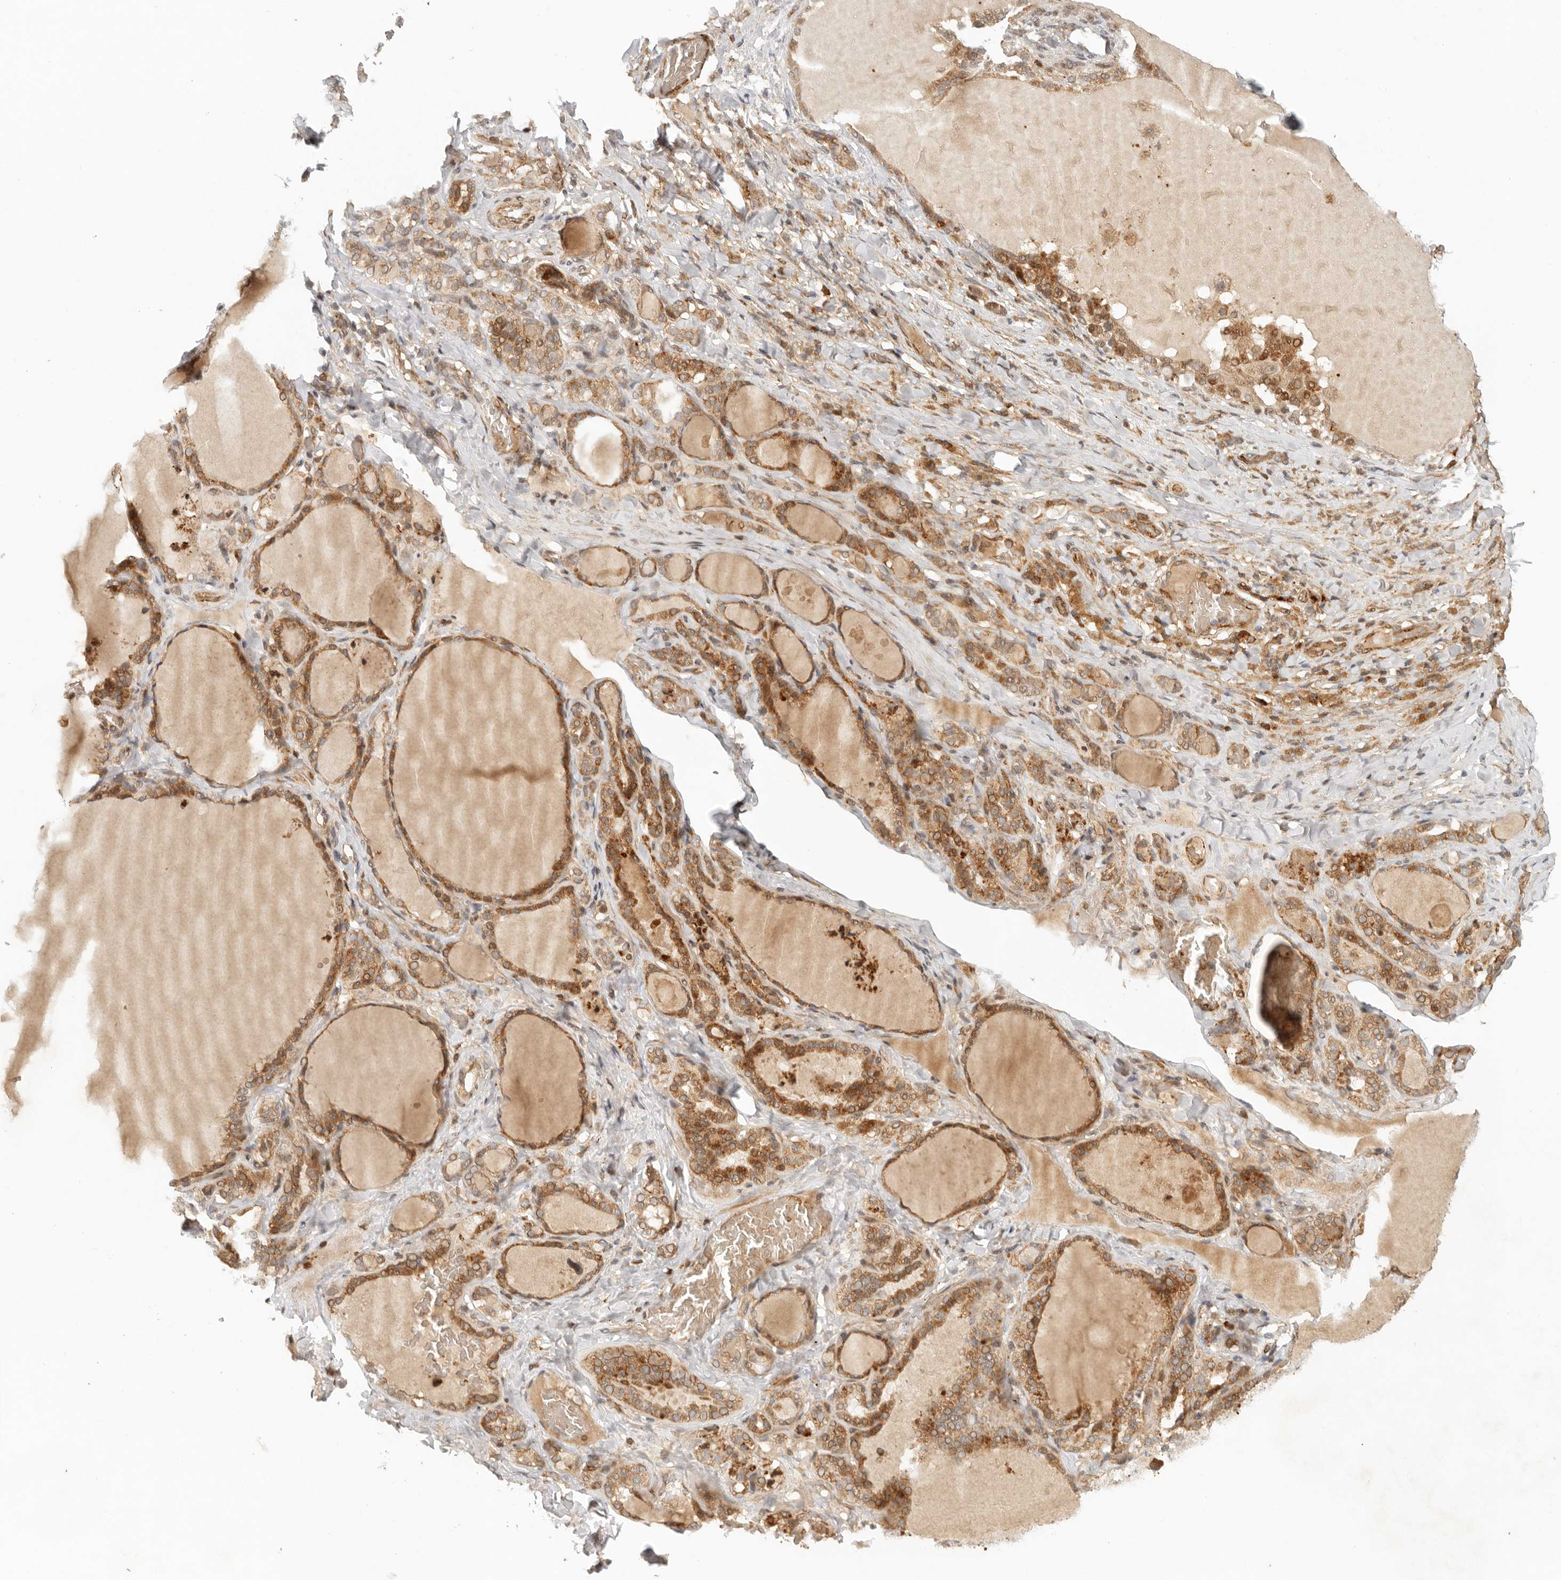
{"staining": {"intensity": "moderate", "quantity": ">75%", "location": "cytoplasmic/membranous,nuclear"}, "tissue": "thyroid gland", "cell_type": "Glandular cells", "image_type": "normal", "snomed": [{"axis": "morphology", "description": "Normal tissue, NOS"}, {"axis": "topography", "description": "Thyroid gland"}], "caption": "The immunohistochemical stain shows moderate cytoplasmic/membranous,nuclear expression in glandular cells of normal thyroid gland.", "gene": "AHDC1", "patient": {"sex": "female", "age": 22}}